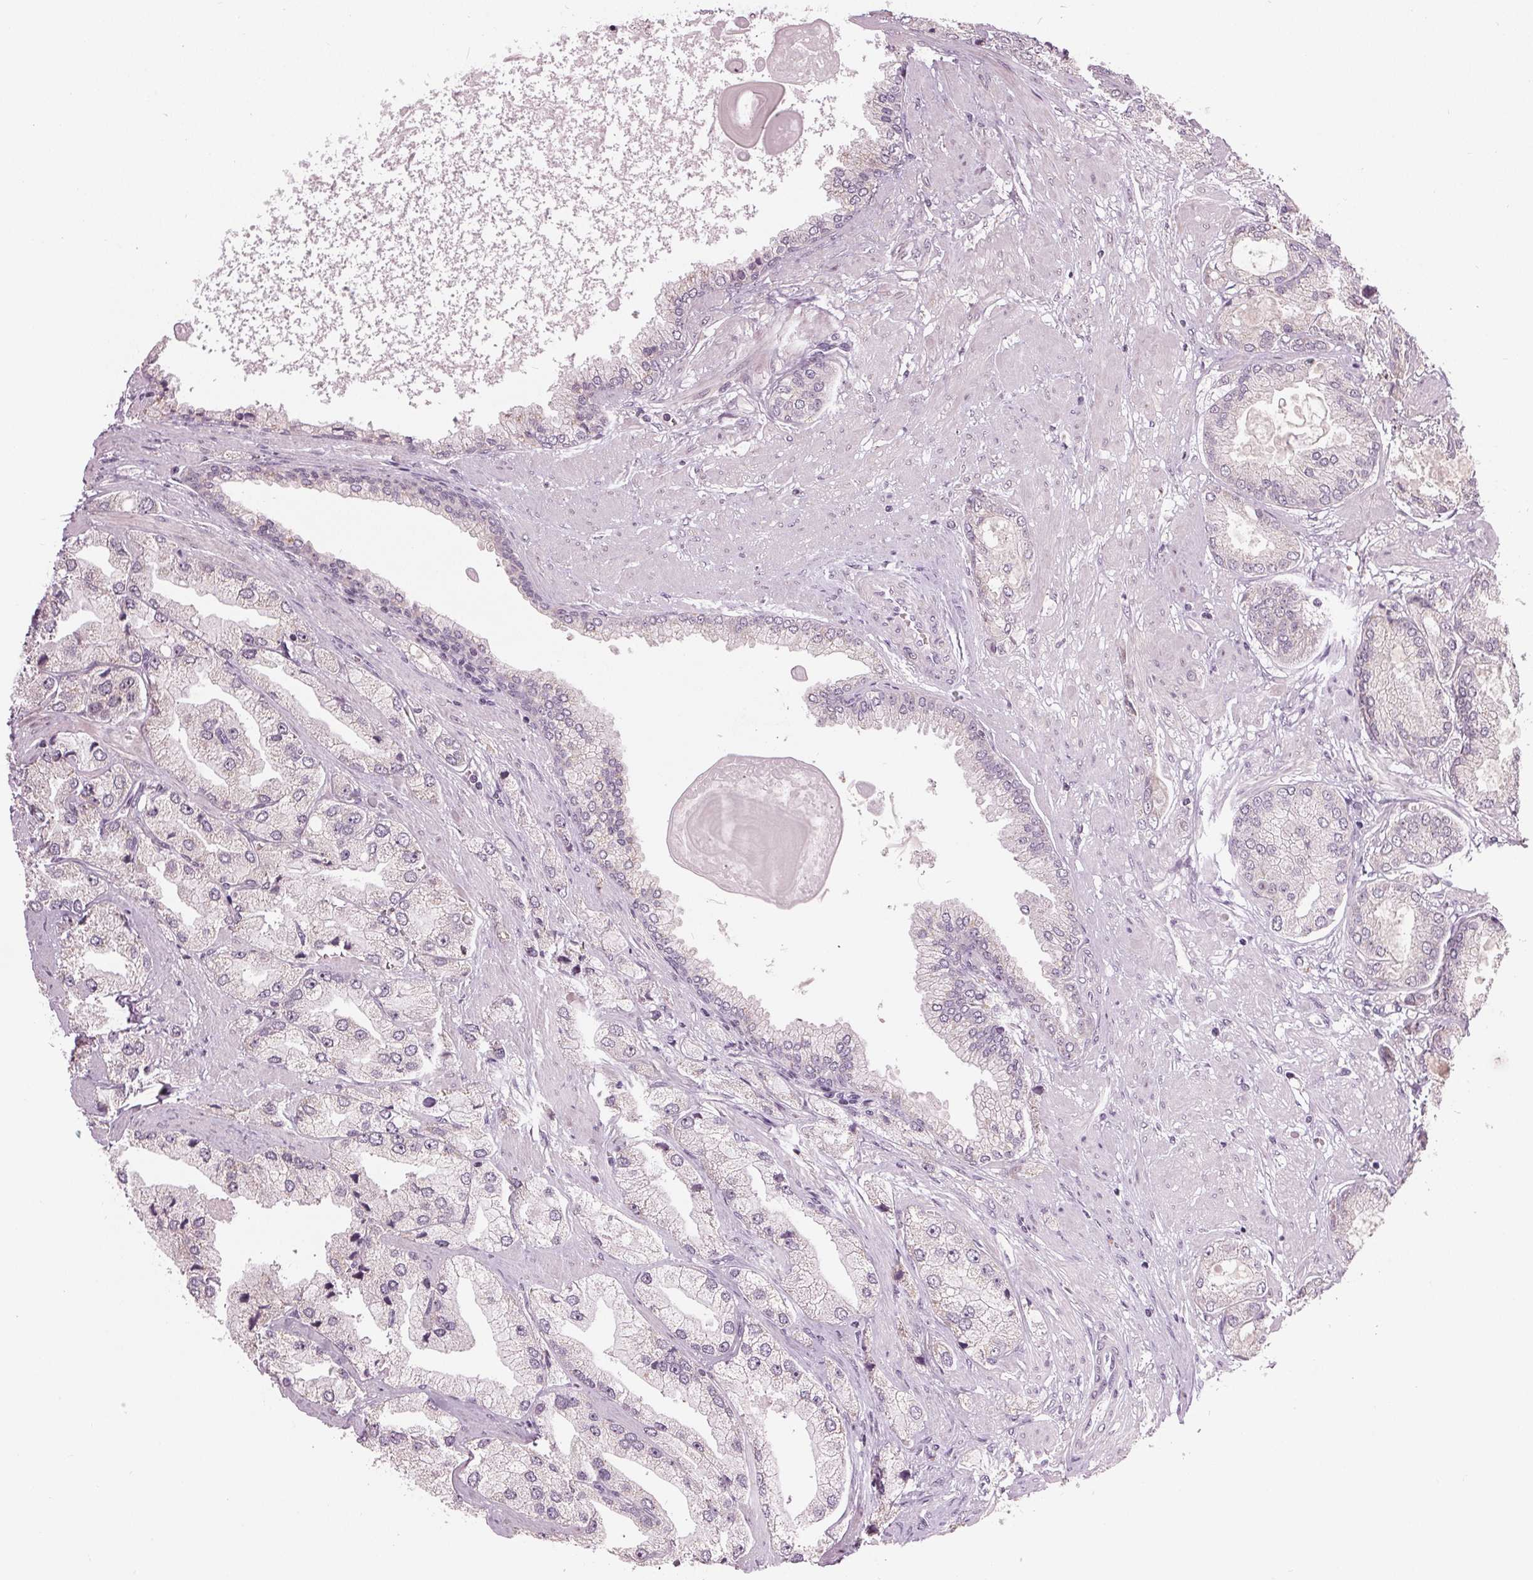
{"staining": {"intensity": "negative", "quantity": "none", "location": "none"}, "tissue": "prostate cancer", "cell_type": "Tumor cells", "image_type": "cancer", "snomed": [{"axis": "morphology", "description": "Adenocarcinoma, High grade"}, {"axis": "topography", "description": "Prostate"}], "caption": "This is an immunohistochemistry image of prostate high-grade adenocarcinoma. There is no staining in tumor cells.", "gene": "ZNF605", "patient": {"sex": "male", "age": 68}}